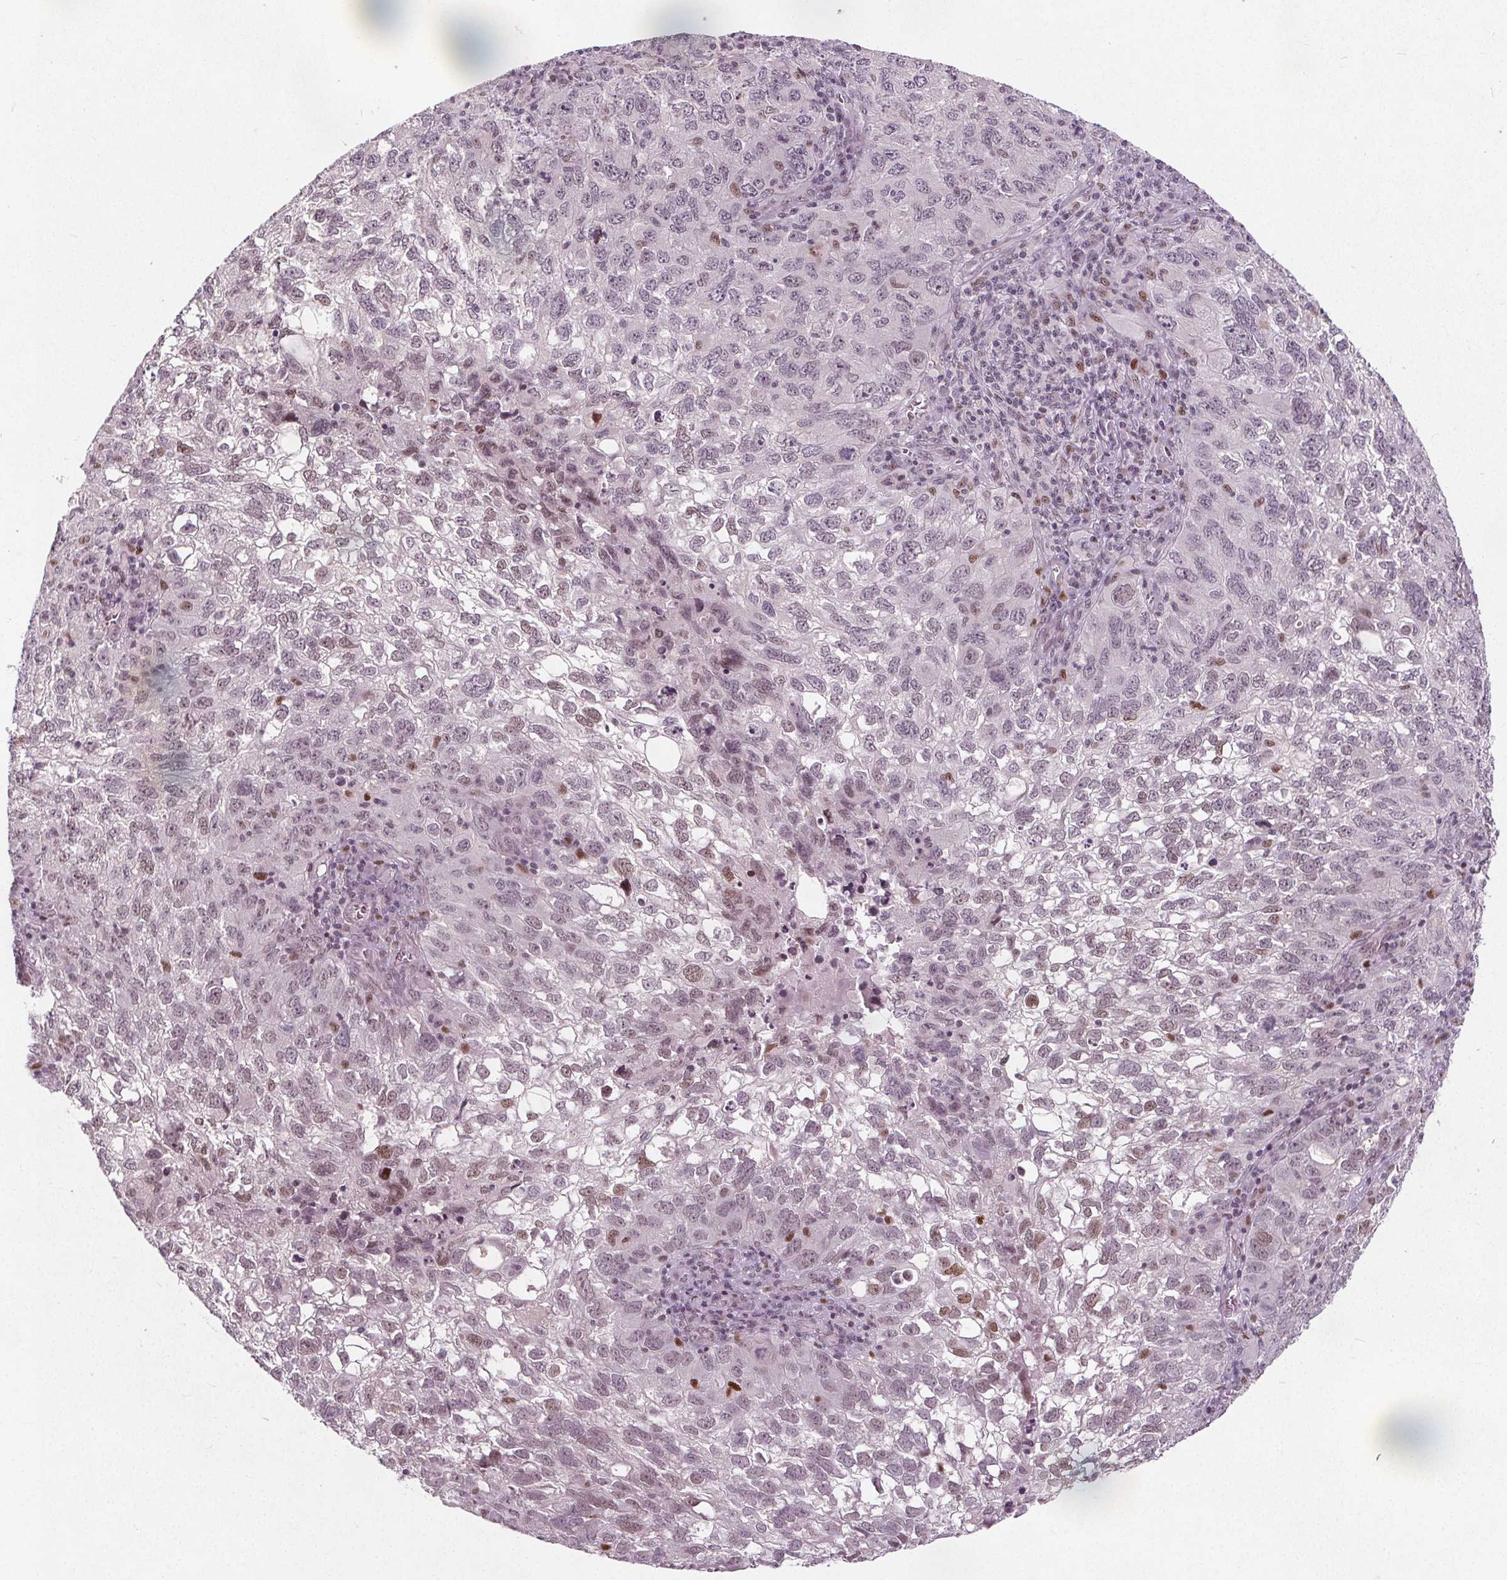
{"staining": {"intensity": "moderate", "quantity": "<25%", "location": "nuclear"}, "tissue": "cervical cancer", "cell_type": "Tumor cells", "image_type": "cancer", "snomed": [{"axis": "morphology", "description": "Squamous cell carcinoma, NOS"}, {"axis": "topography", "description": "Cervix"}], "caption": "Tumor cells exhibit moderate nuclear positivity in approximately <25% of cells in cervical squamous cell carcinoma.", "gene": "TAF6L", "patient": {"sex": "female", "age": 55}}